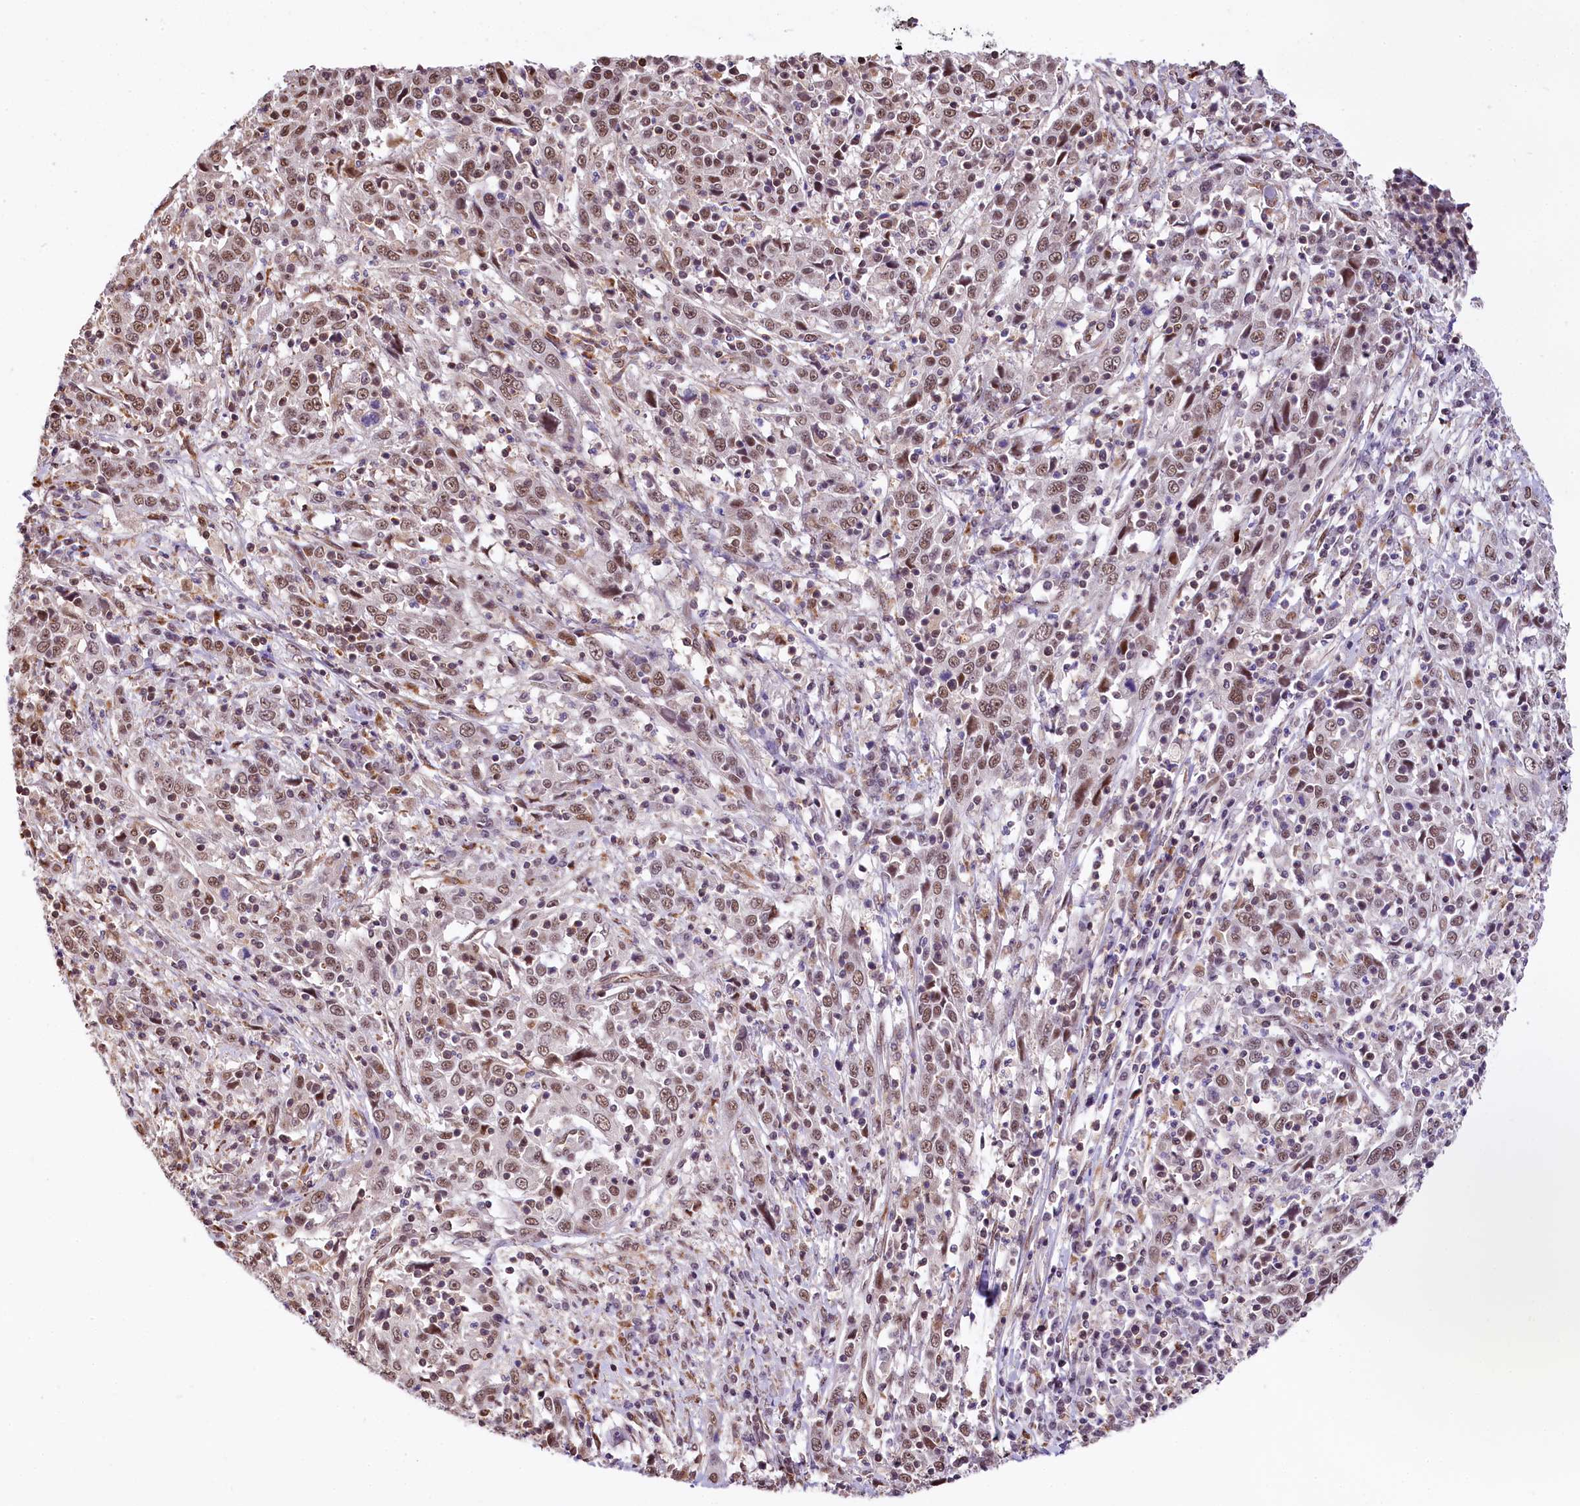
{"staining": {"intensity": "moderate", "quantity": ">75%", "location": "nuclear"}, "tissue": "cervical cancer", "cell_type": "Tumor cells", "image_type": "cancer", "snomed": [{"axis": "morphology", "description": "Squamous cell carcinoma, NOS"}, {"axis": "topography", "description": "Cervix"}], "caption": "High-magnification brightfield microscopy of cervical cancer (squamous cell carcinoma) stained with DAB (brown) and counterstained with hematoxylin (blue). tumor cells exhibit moderate nuclear positivity is identified in about>75% of cells.", "gene": "MRPL54", "patient": {"sex": "female", "age": 46}}